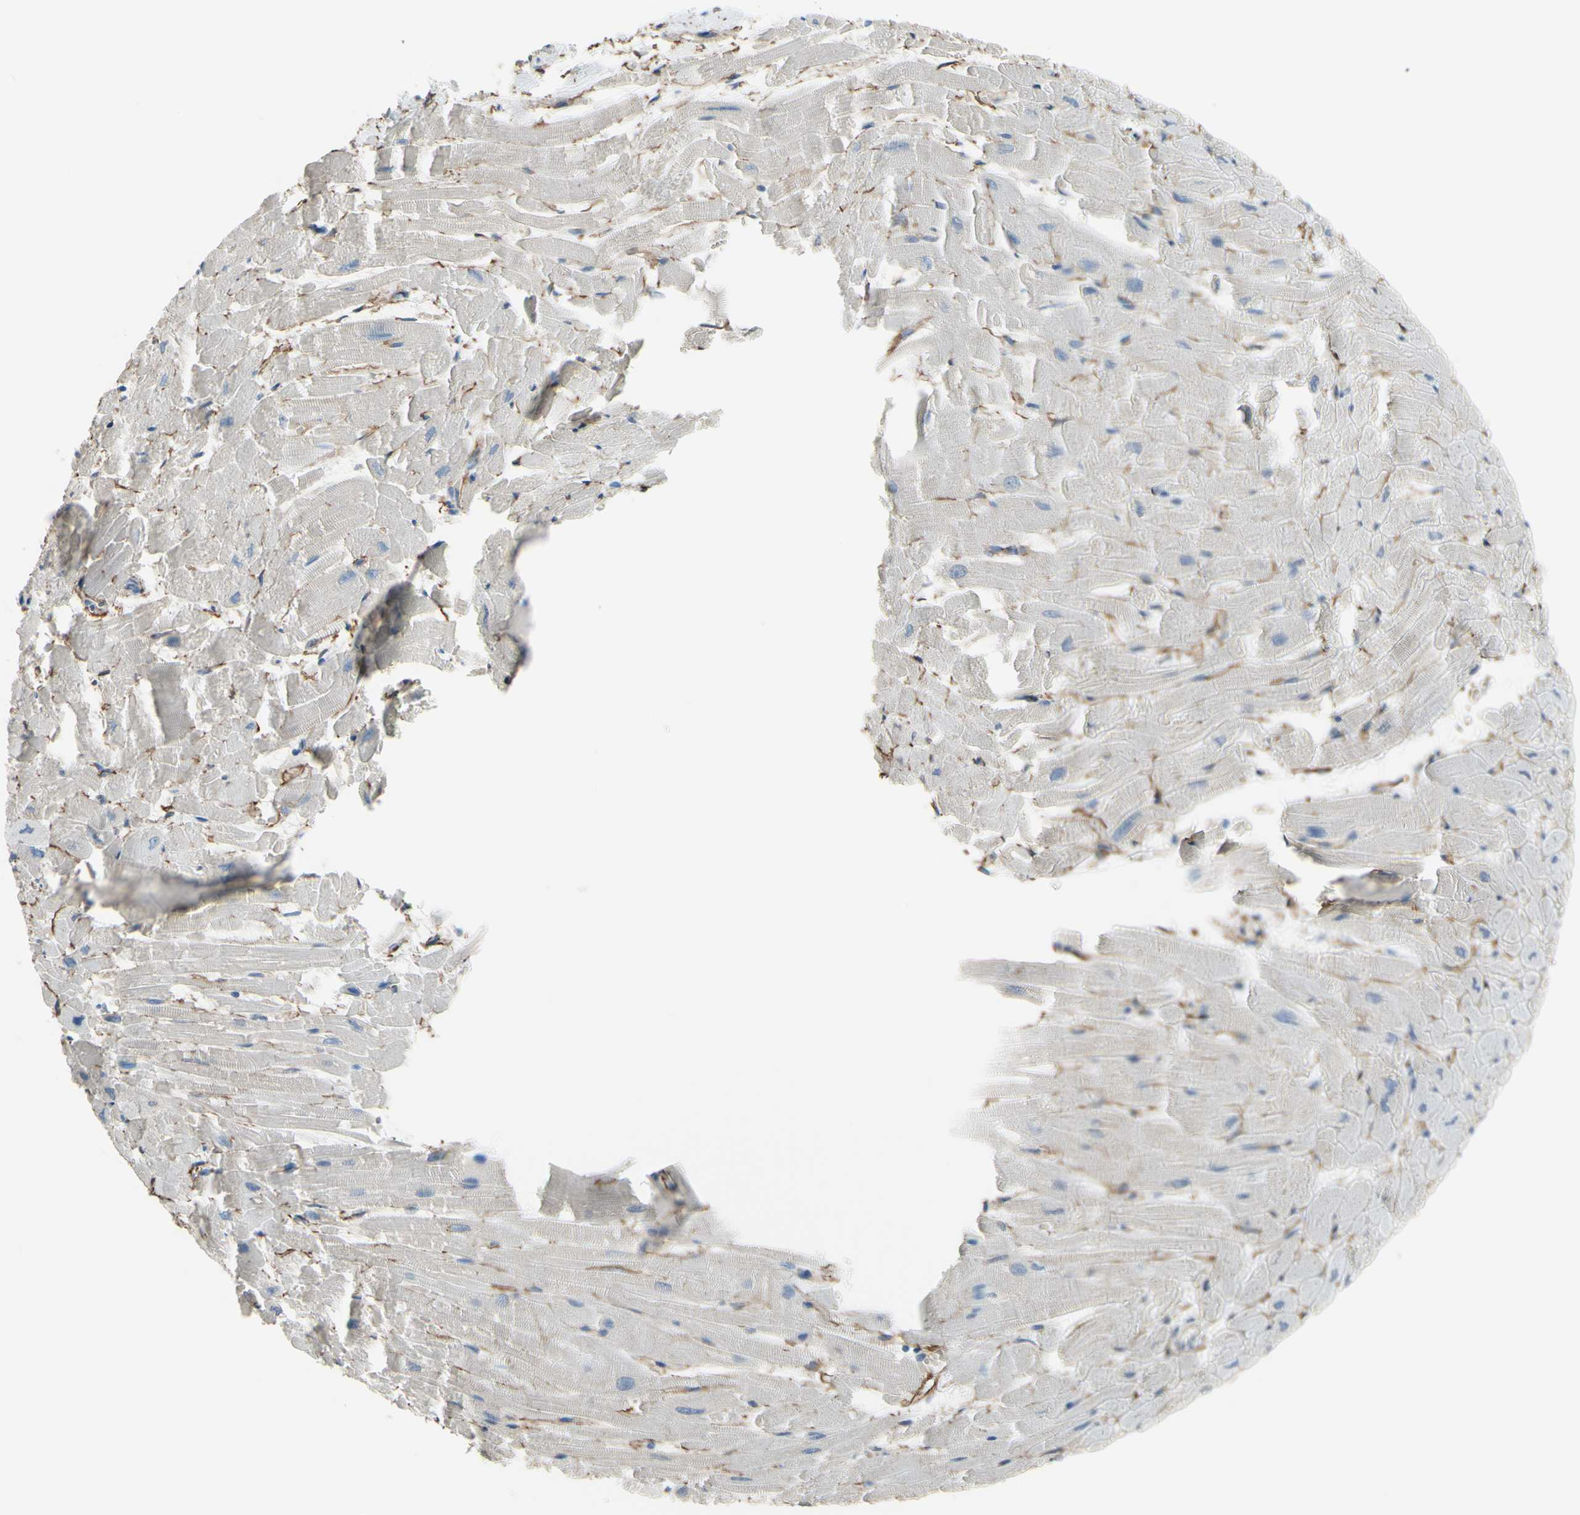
{"staining": {"intensity": "negative", "quantity": "none", "location": "none"}, "tissue": "heart muscle", "cell_type": "Cardiomyocytes", "image_type": "normal", "snomed": [{"axis": "morphology", "description": "Normal tissue, NOS"}, {"axis": "topography", "description": "Heart"}], "caption": "A high-resolution micrograph shows IHC staining of unremarkable heart muscle, which reveals no significant staining in cardiomyocytes. (IHC, brightfield microscopy, high magnification).", "gene": "ADD1", "patient": {"sex": "female", "age": 19}}